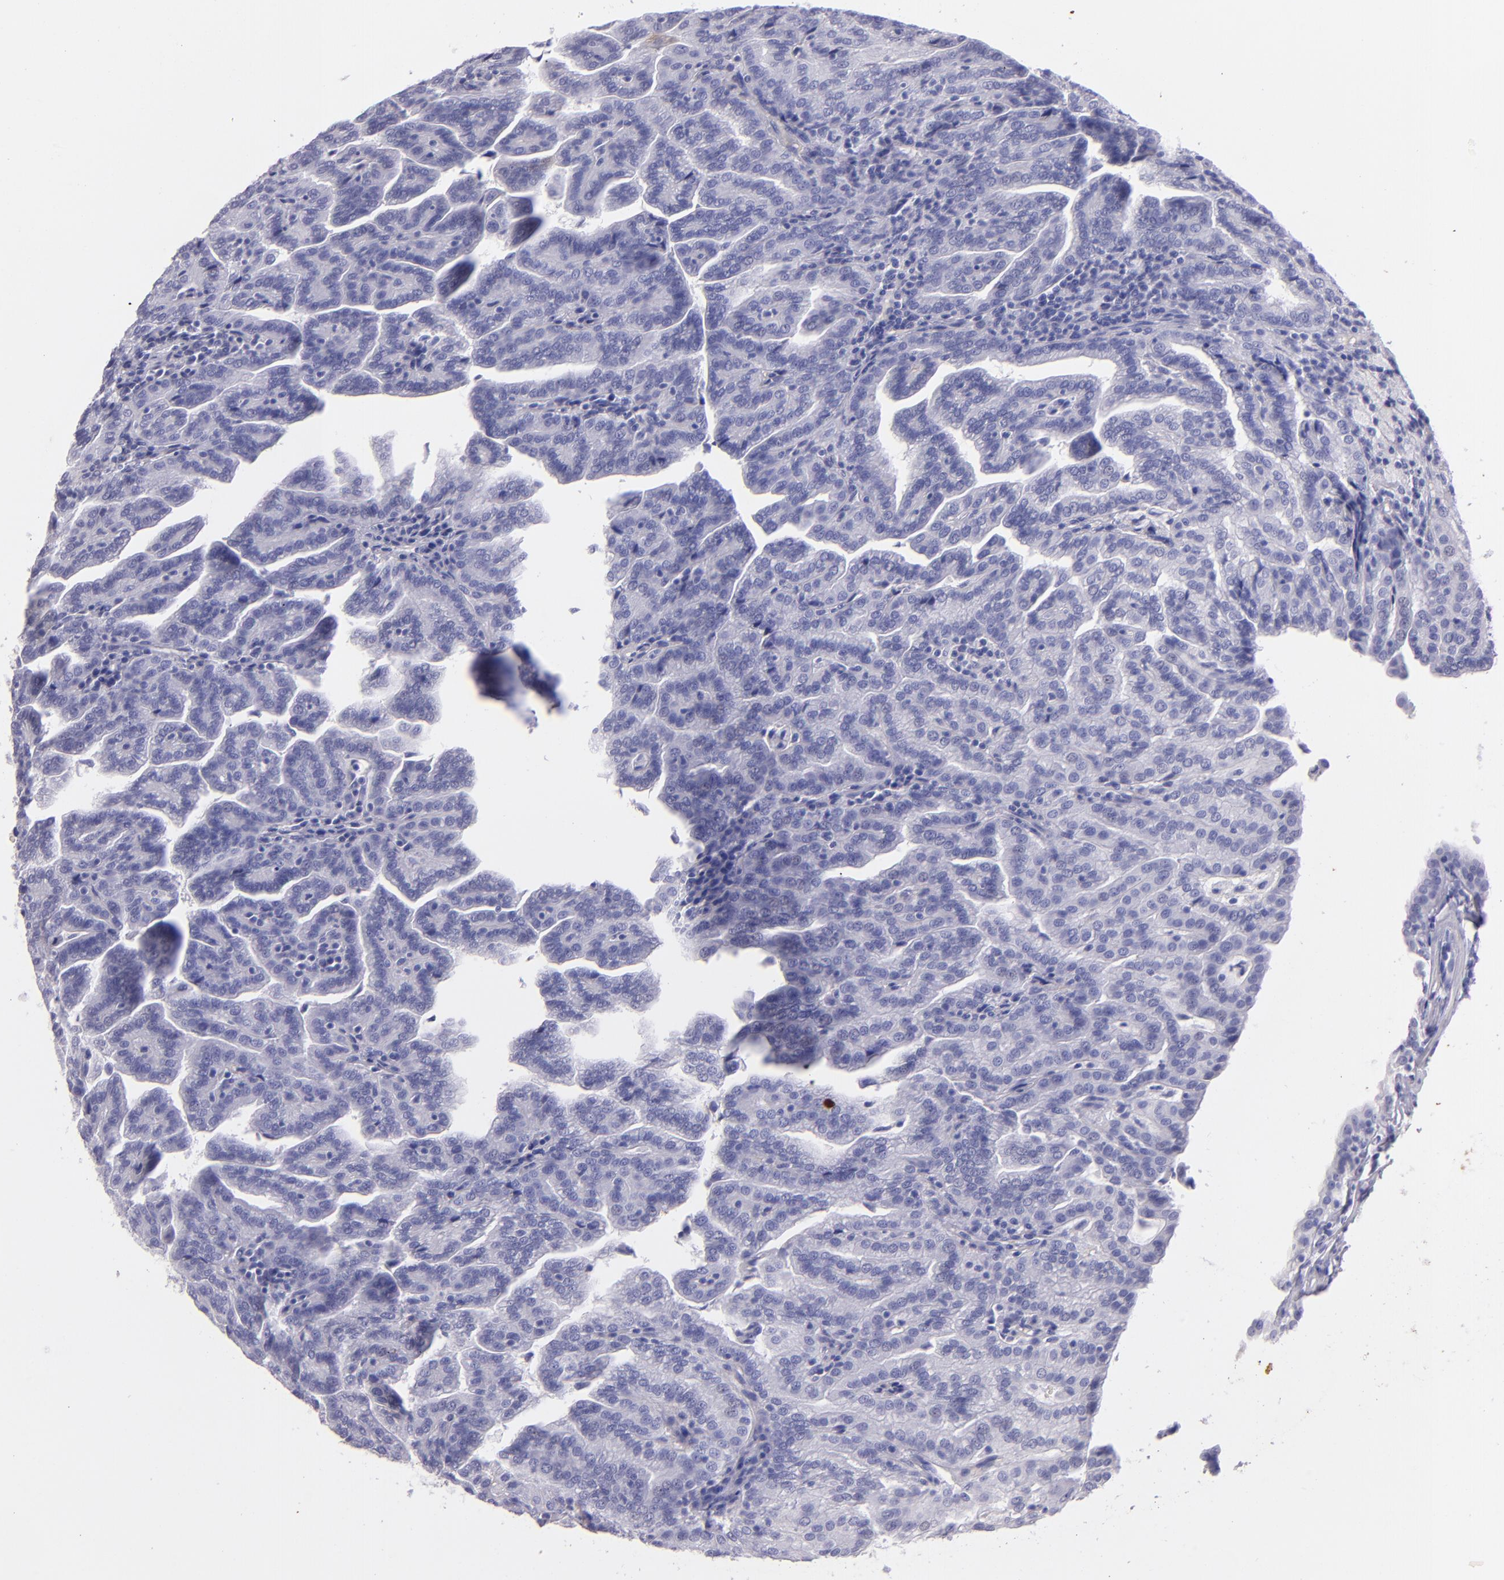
{"staining": {"intensity": "negative", "quantity": "none", "location": "none"}, "tissue": "renal cancer", "cell_type": "Tumor cells", "image_type": "cancer", "snomed": [{"axis": "morphology", "description": "Adenocarcinoma, NOS"}, {"axis": "topography", "description": "Kidney"}], "caption": "High power microscopy photomicrograph of an immunohistochemistry image of adenocarcinoma (renal), revealing no significant positivity in tumor cells.", "gene": "UCHL1", "patient": {"sex": "male", "age": 61}}